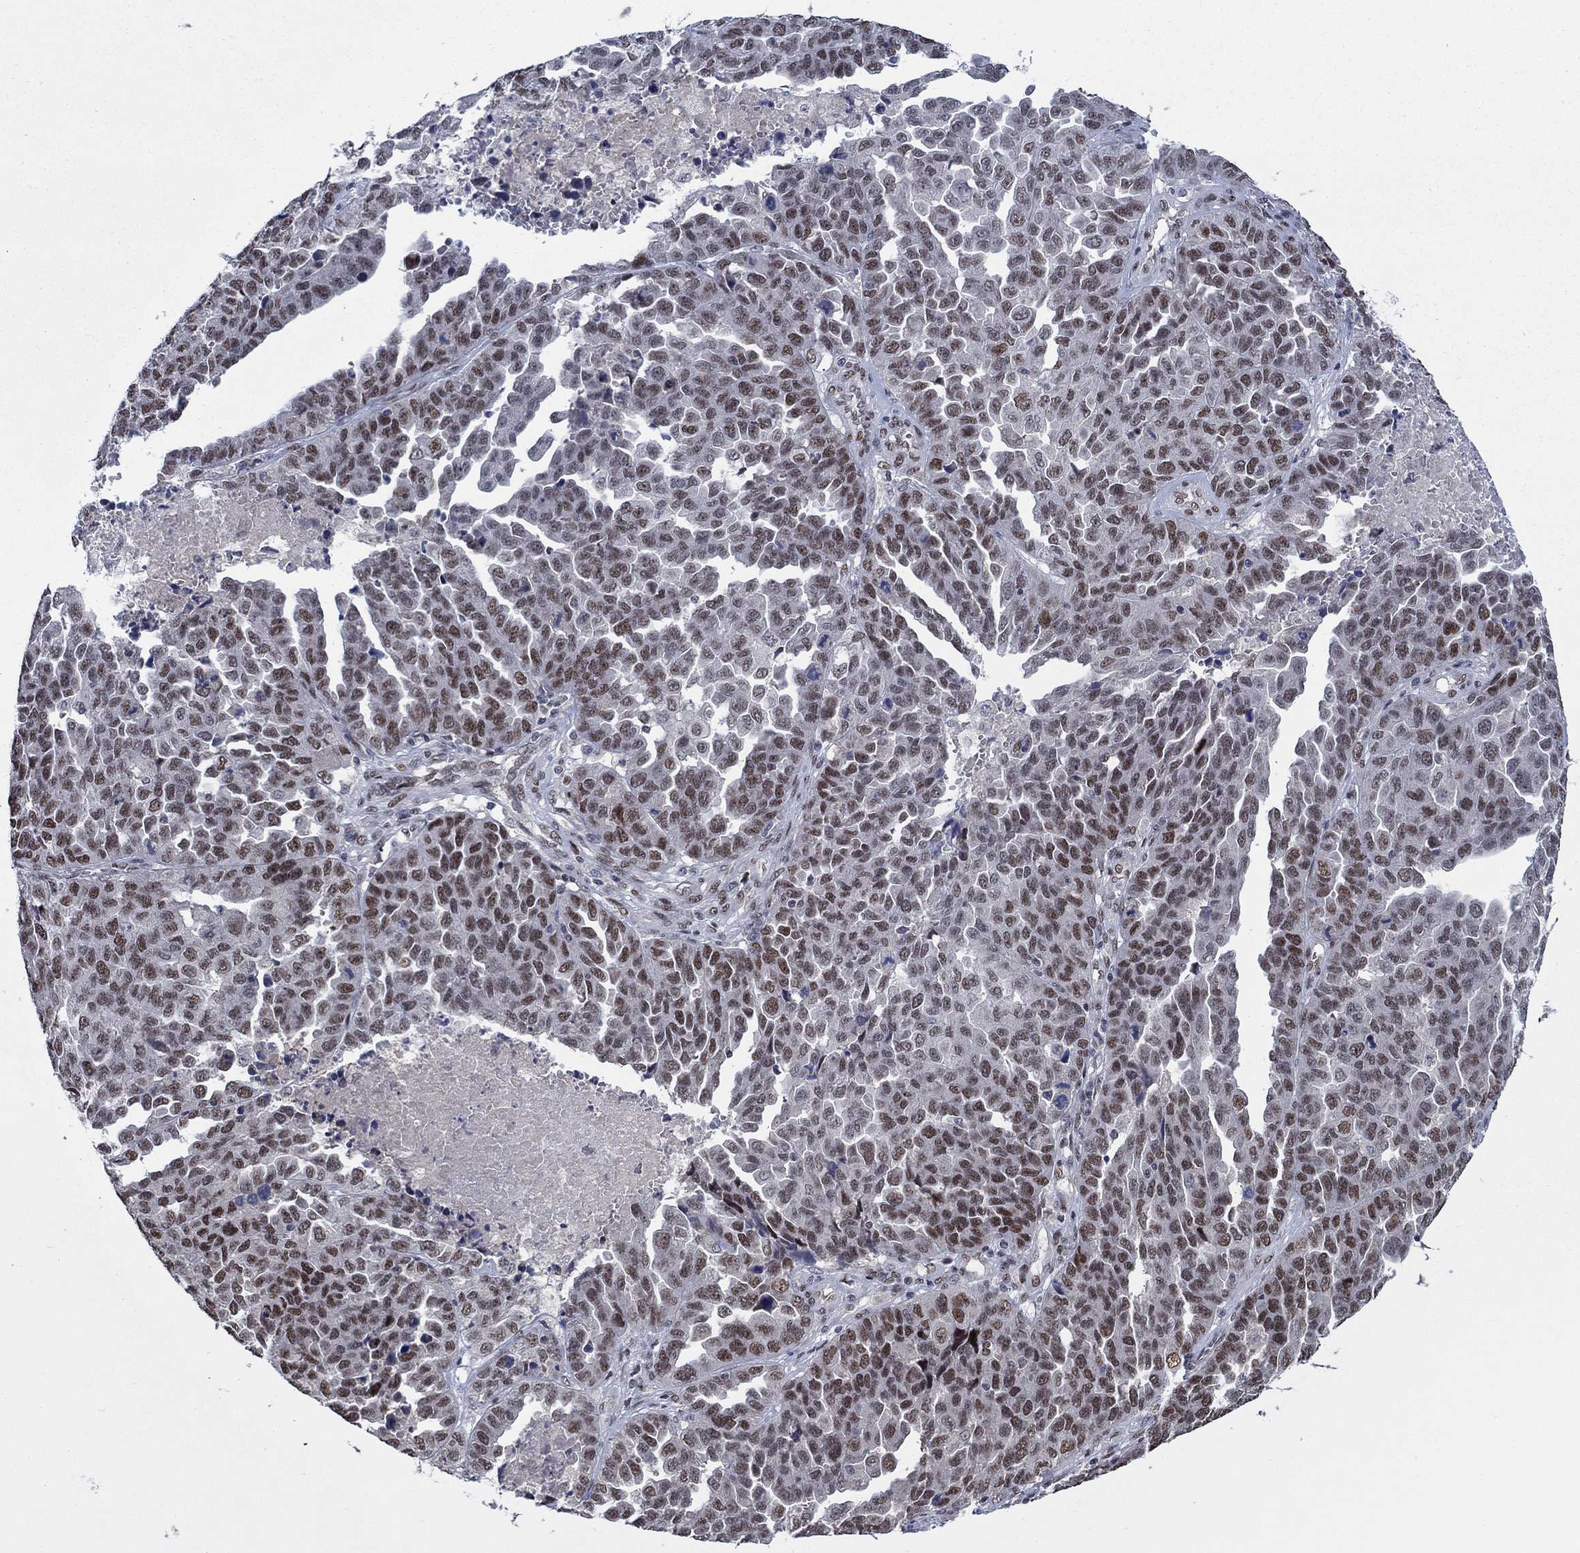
{"staining": {"intensity": "moderate", "quantity": "<25%", "location": "nuclear"}, "tissue": "ovarian cancer", "cell_type": "Tumor cells", "image_type": "cancer", "snomed": [{"axis": "morphology", "description": "Cystadenocarcinoma, serous, NOS"}, {"axis": "topography", "description": "Ovary"}], "caption": "Immunohistochemical staining of human ovarian cancer exhibits low levels of moderate nuclear protein positivity in approximately <25% of tumor cells.", "gene": "HTN1", "patient": {"sex": "female", "age": 87}}